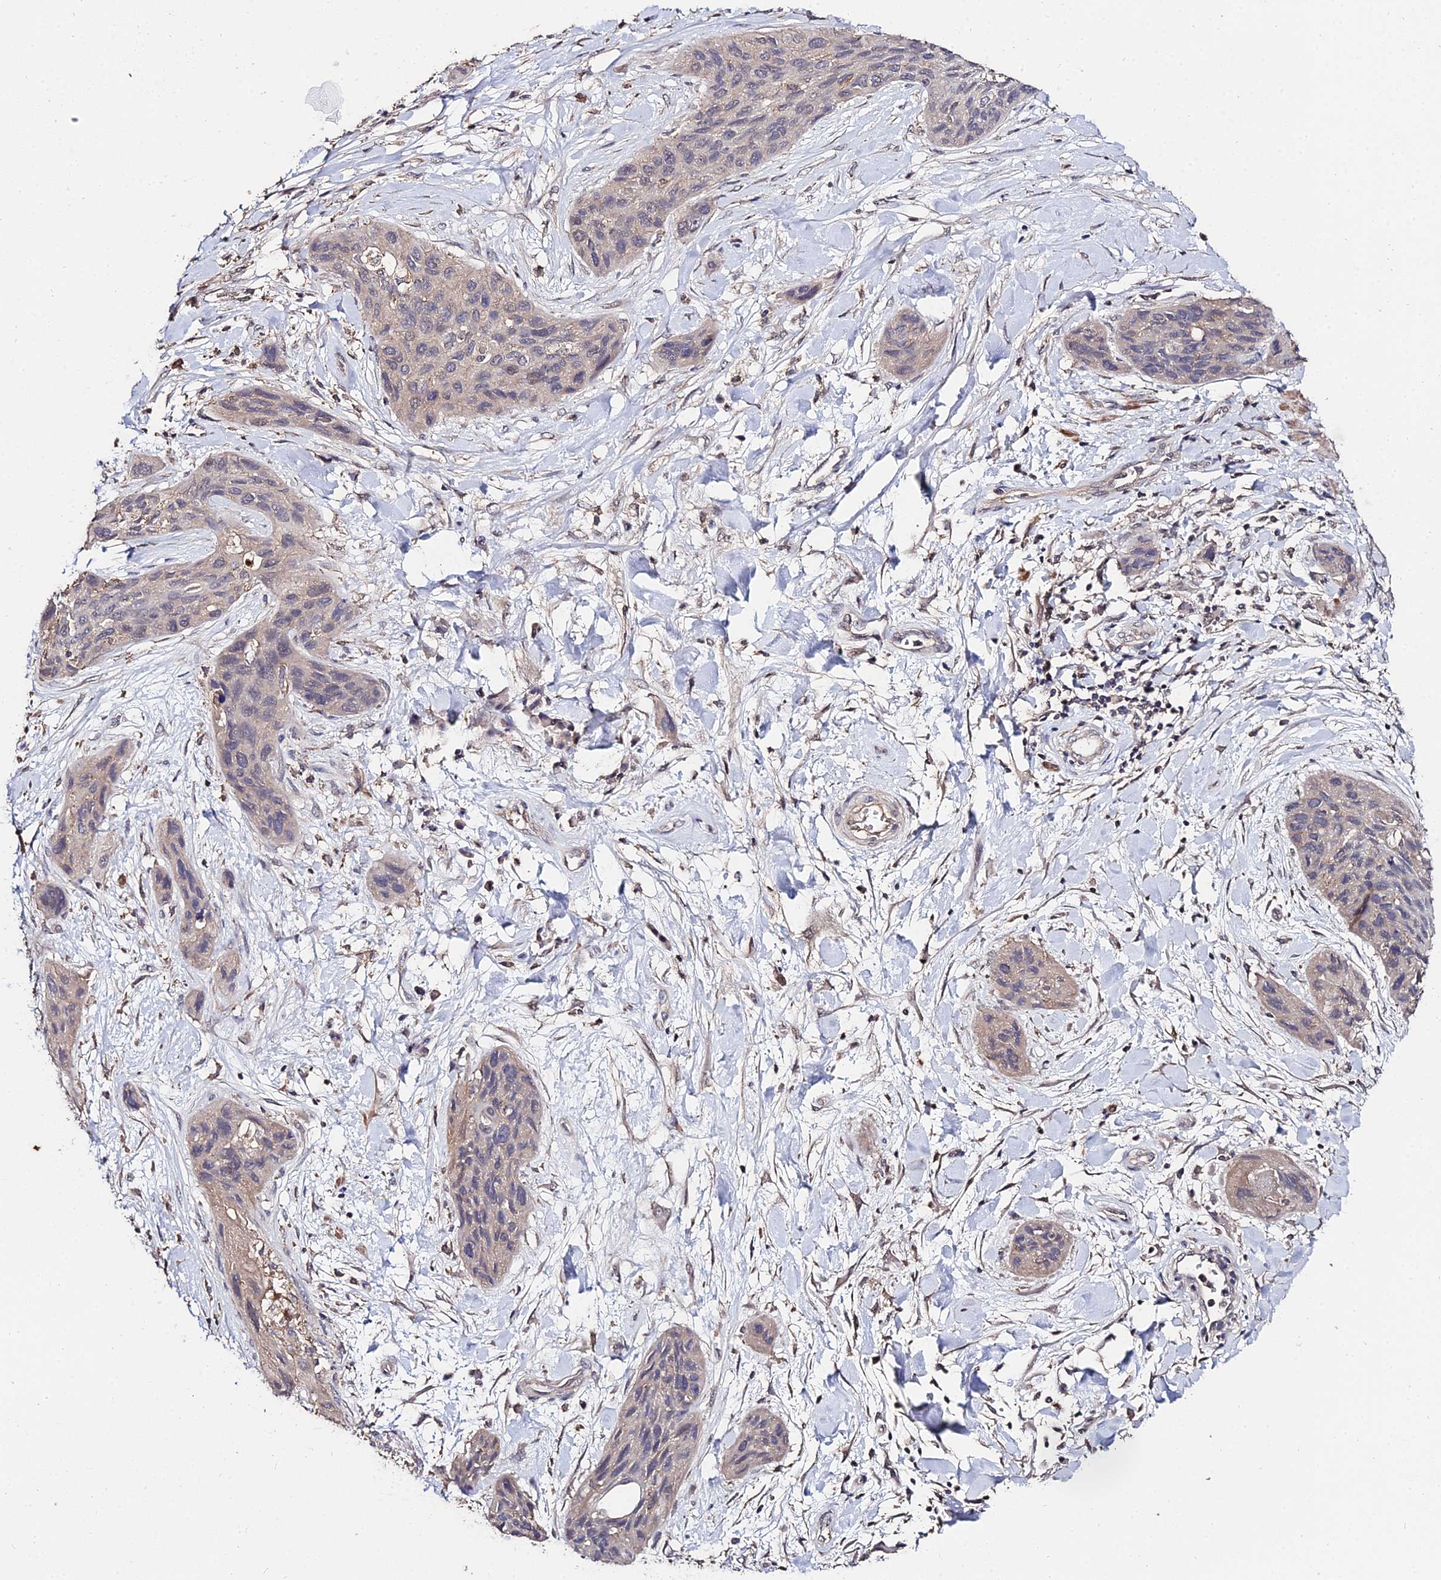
{"staining": {"intensity": "weak", "quantity": "<25%", "location": "cytoplasmic/membranous"}, "tissue": "lung cancer", "cell_type": "Tumor cells", "image_type": "cancer", "snomed": [{"axis": "morphology", "description": "Squamous cell carcinoma, NOS"}, {"axis": "topography", "description": "Lung"}], "caption": "Tumor cells are negative for brown protein staining in lung cancer (squamous cell carcinoma).", "gene": "LSM5", "patient": {"sex": "female", "age": 70}}